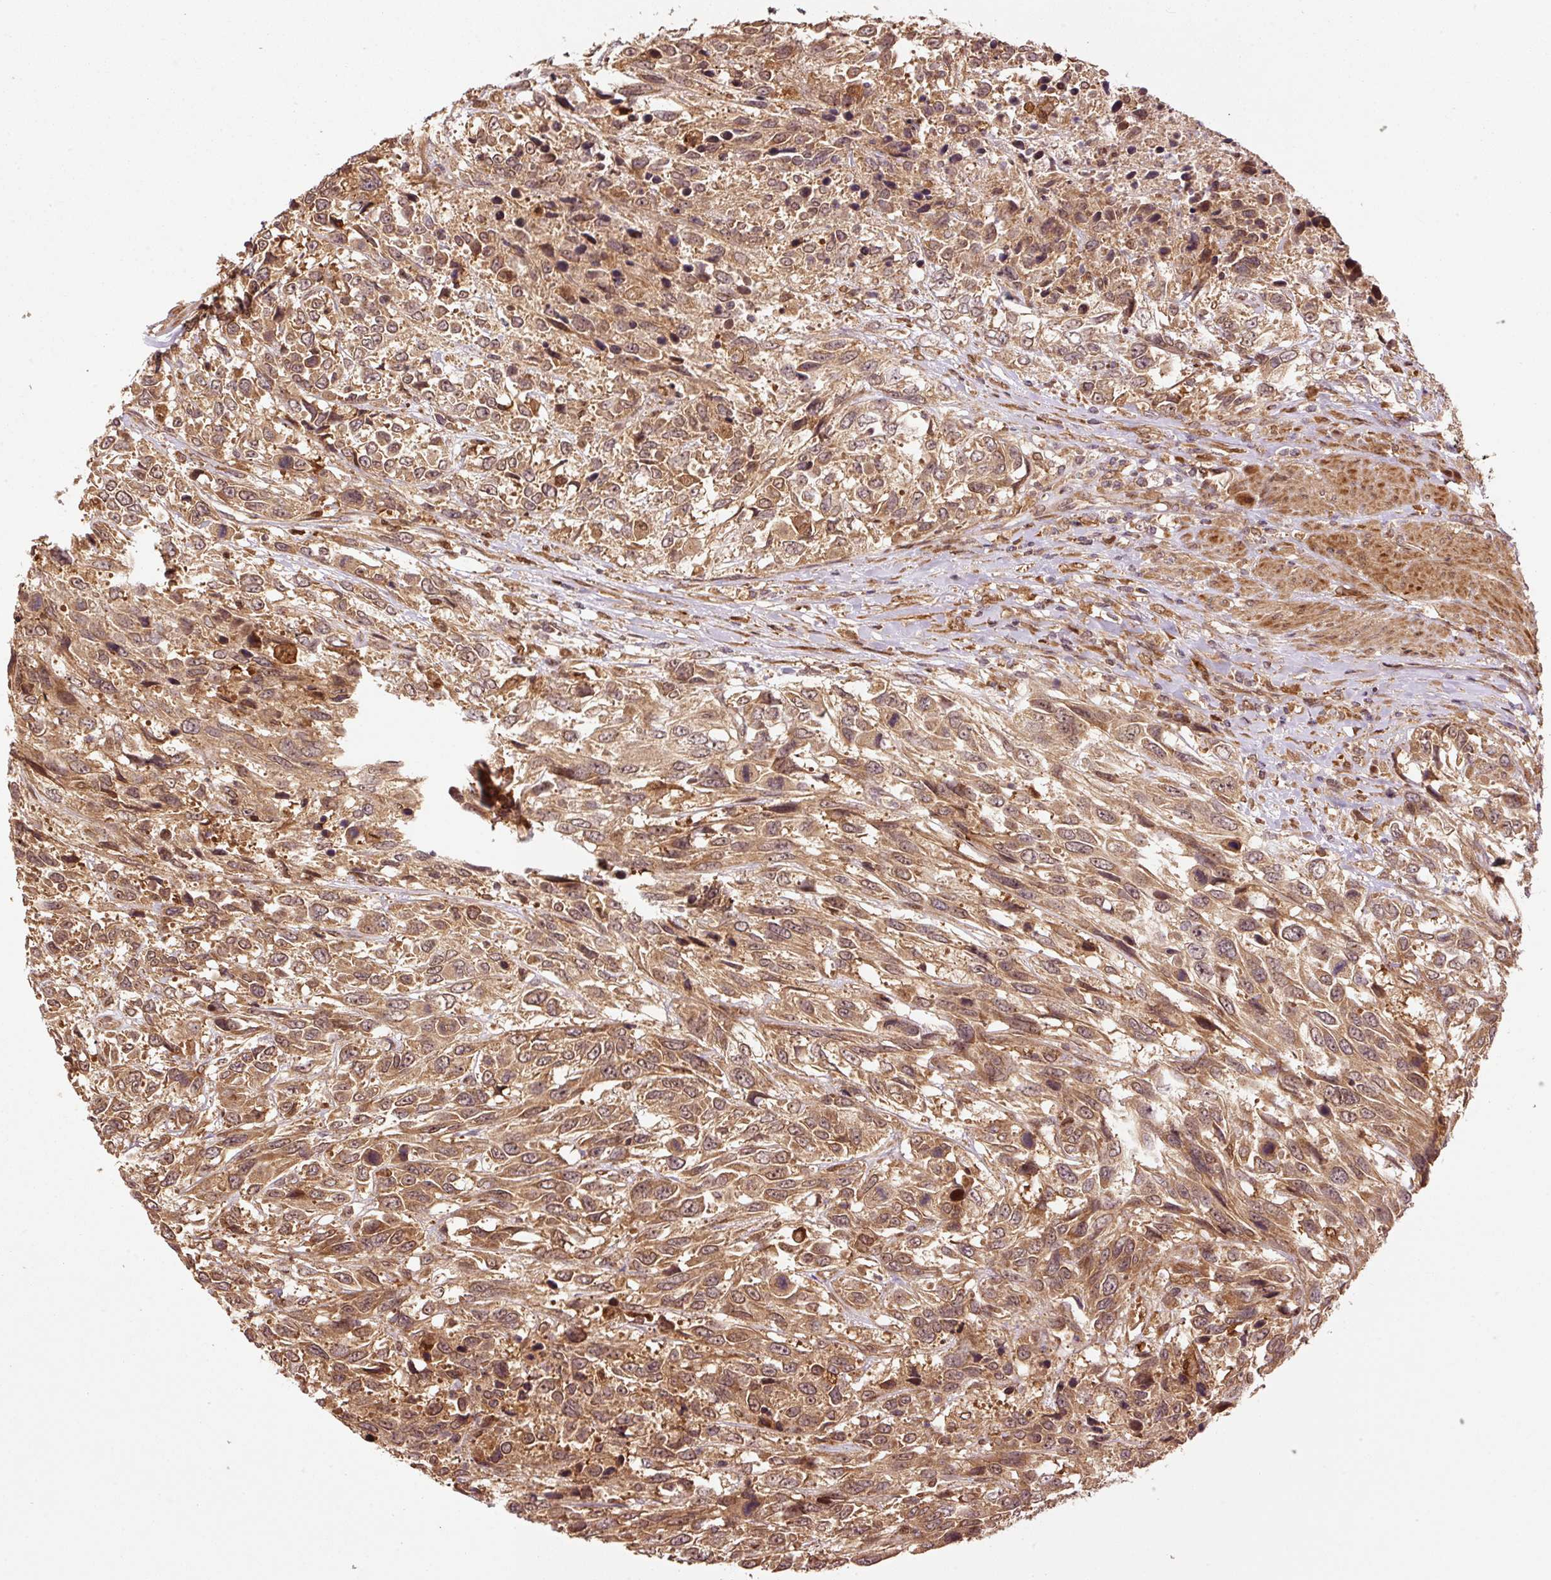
{"staining": {"intensity": "moderate", "quantity": ">75%", "location": "cytoplasmic/membranous,nuclear"}, "tissue": "urothelial cancer", "cell_type": "Tumor cells", "image_type": "cancer", "snomed": [{"axis": "morphology", "description": "Urothelial carcinoma, High grade"}, {"axis": "topography", "description": "Urinary bladder"}], "caption": "Brown immunohistochemical staining in human urothelial carcinoma (high-grade) demonstrates moderate cytoplasmic/membranous and nuclear expression in about >75% of tumor cells.", "gene": "OXER1", "patient": {"sex": "female", "age": 70}}